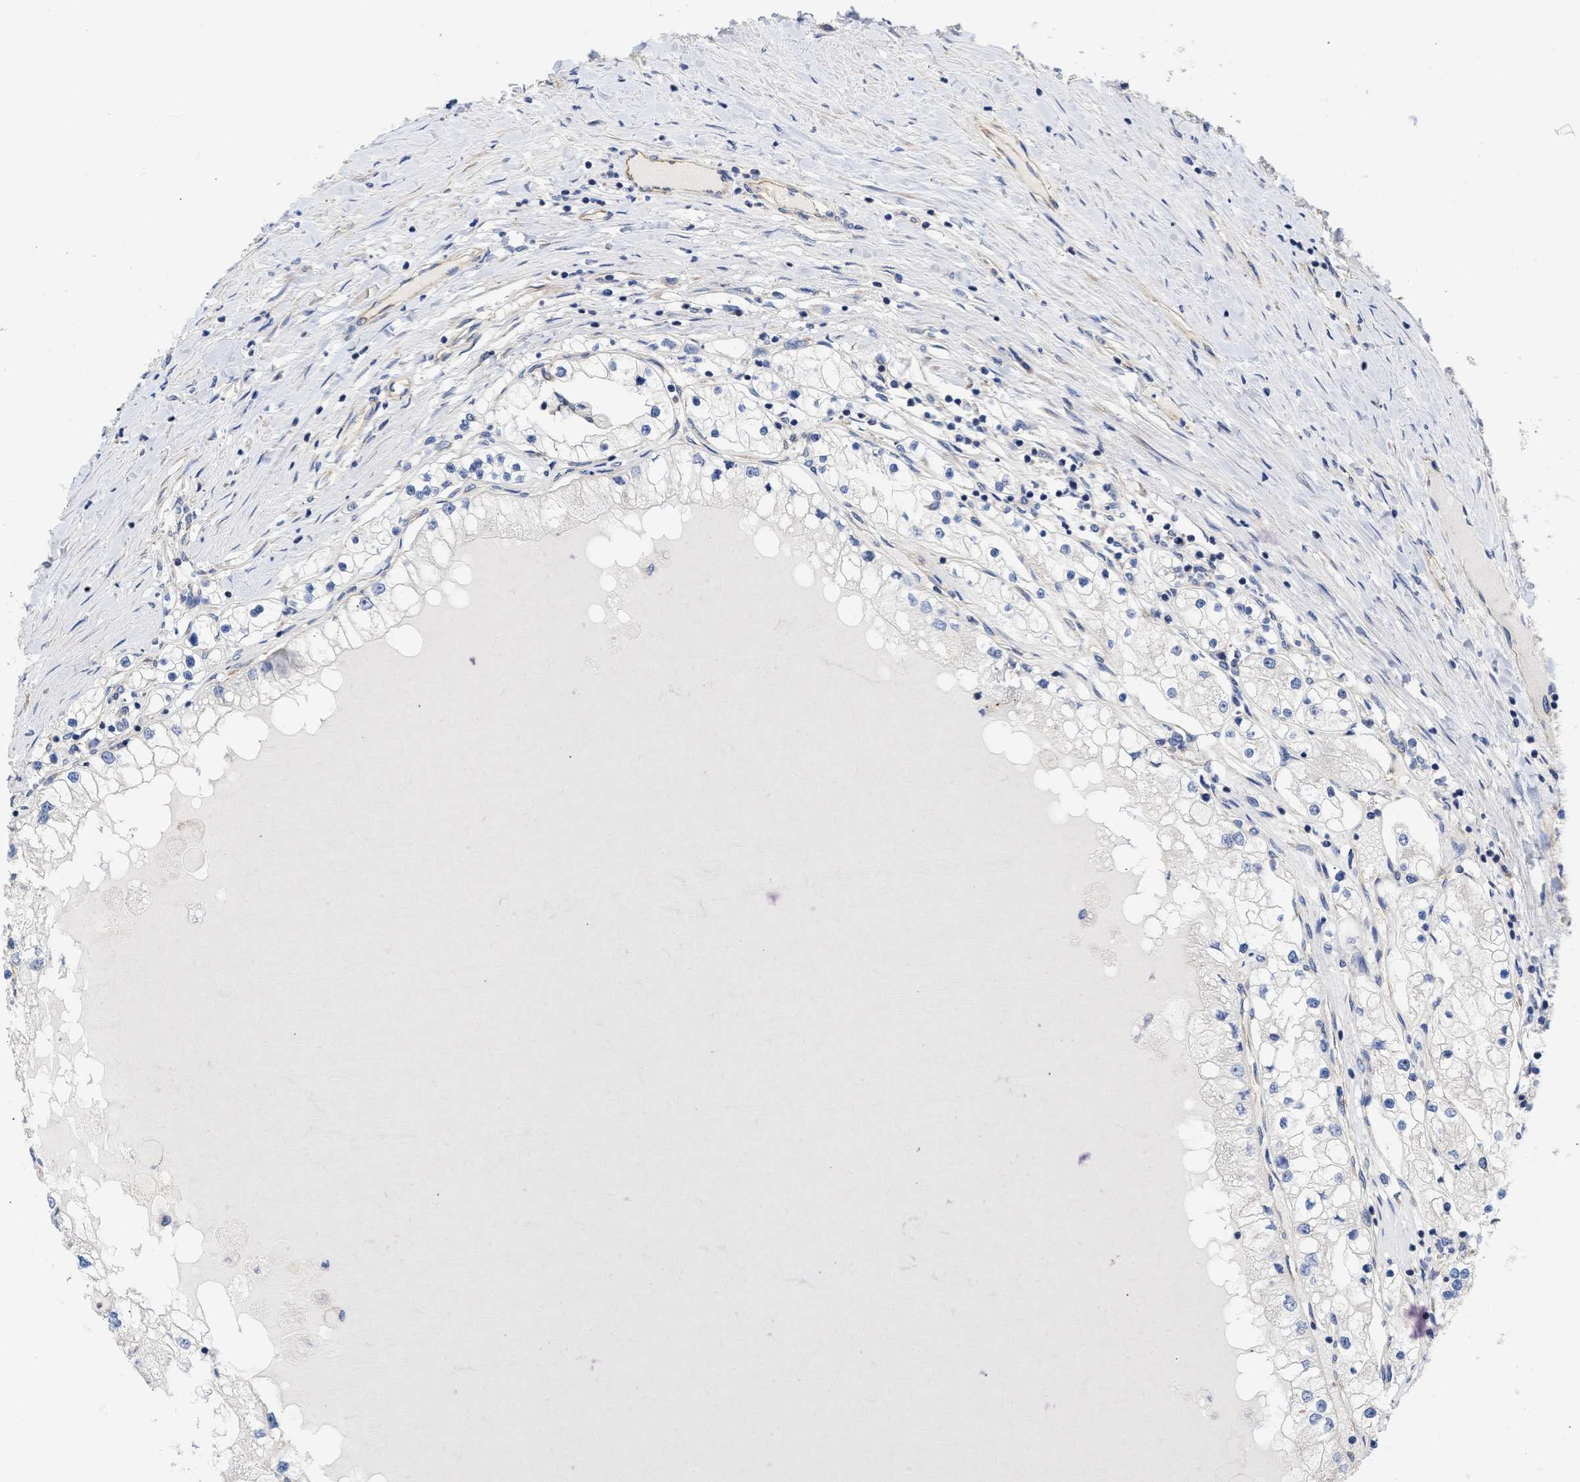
{"staining": {"intensity": "negative", "quantity": "none", "location": "none"}, "tissue": "renal cancer", "cell_type": "Tumor cells", "image_type": "cancer", "snomed": [{"axis": "morphology", "description": "Adenocarcinoma, NOS"}, {"axis": "topography", "description": "Kidney"}], "caption": "Immunohistochemical staining of human renal cancer (adenocarcinoma) exhibits no significant expression in tumor cells.", "gene": "MAP2K3", "patient": {"sex": "male", "age": 68}}